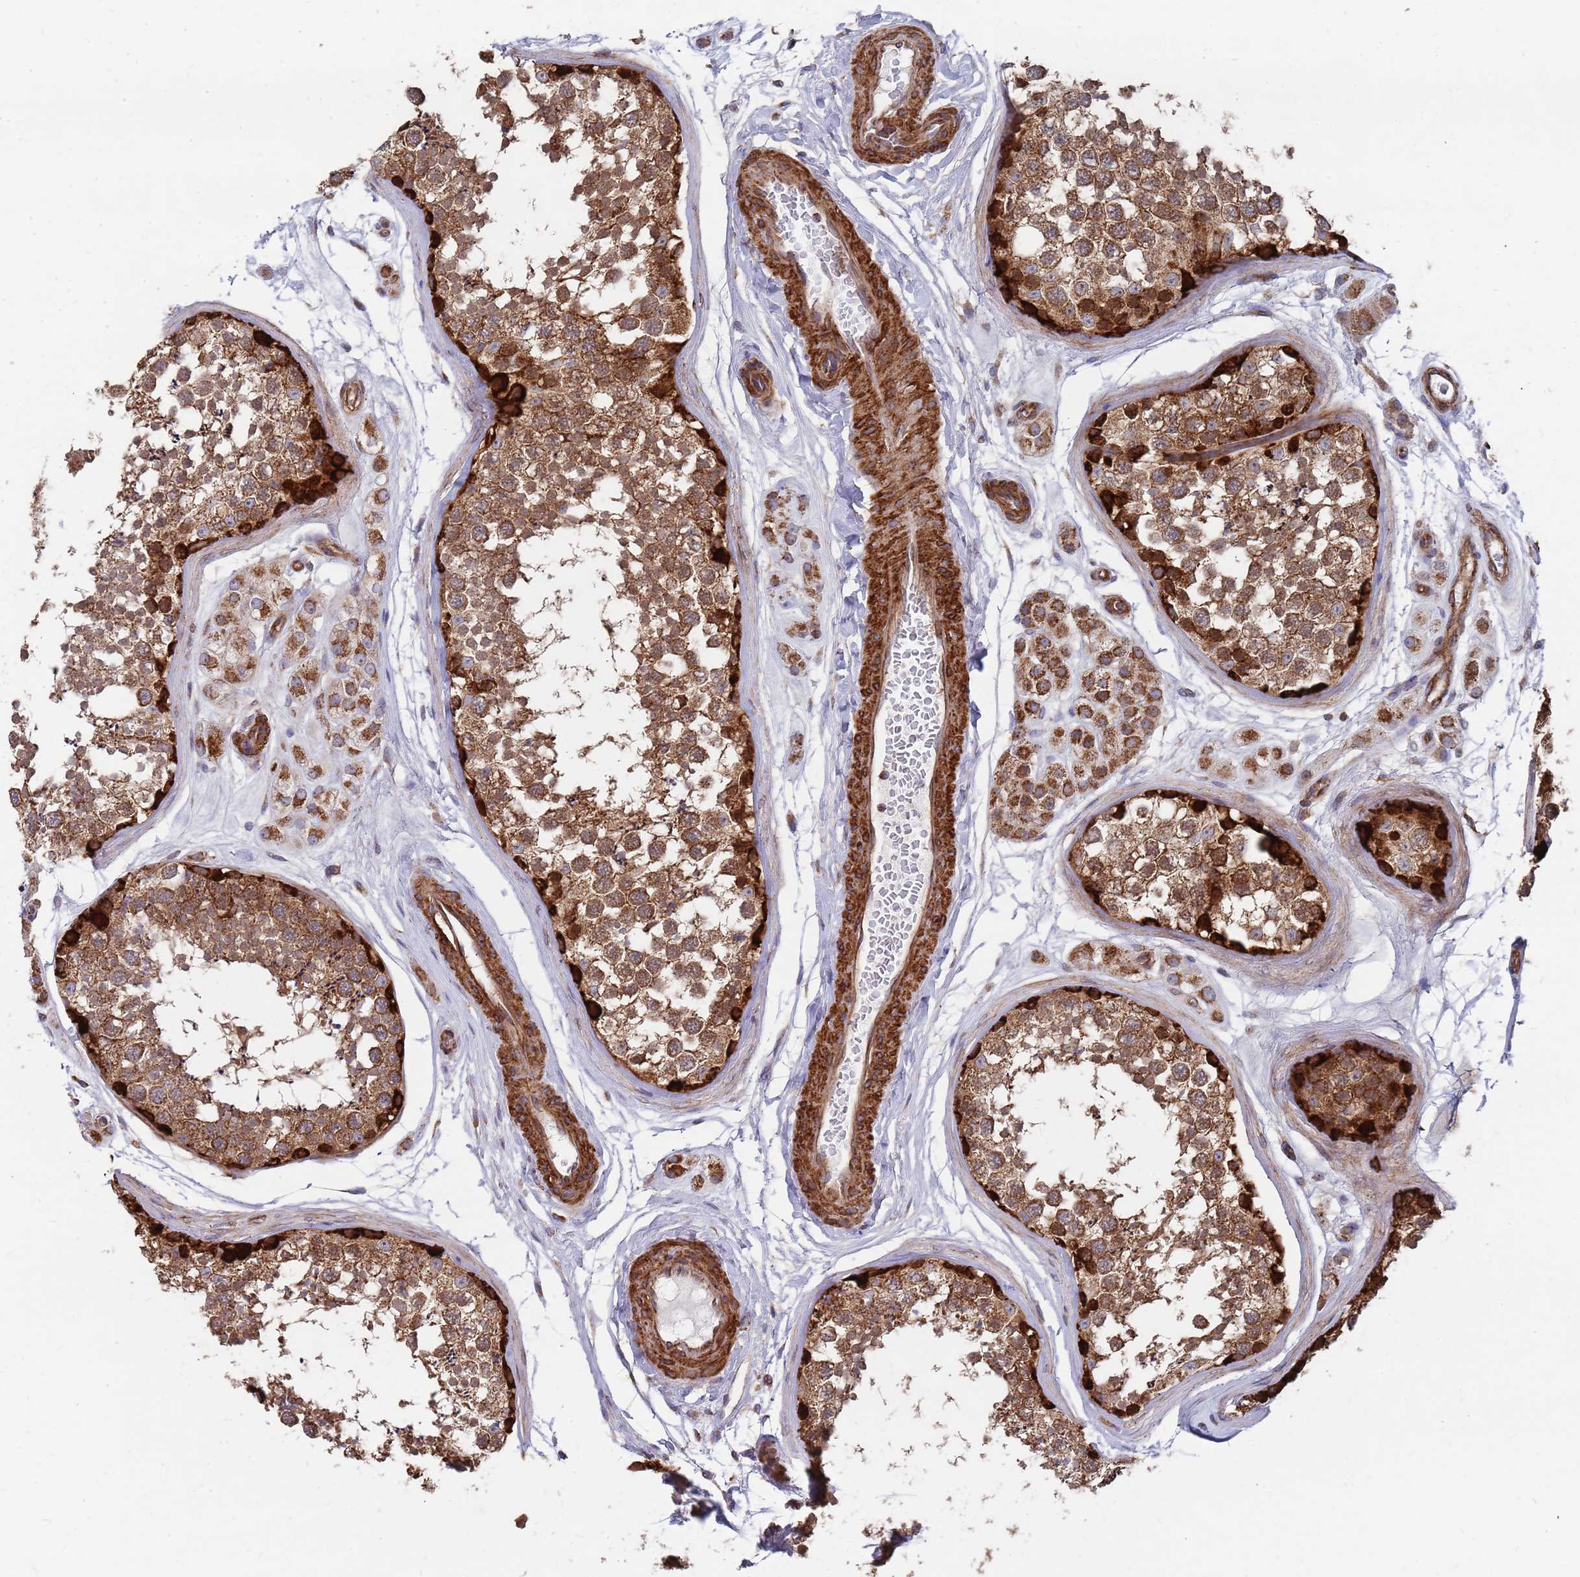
{"staining": {"intensity": "strong", "quantity": ">75%", "location": "cytoplasmic/membranous"}, "tissue": "testis", "cell_type": "Cells in seminiferous ducts", "image_type": "normal", "snomed": [{"axis": "morphology", "description": "Normal tissue, NOS"}, {"axis": "topography", "description": "Testis"}], "caption": "Protein expression analysis of normal testis demonstrates strong cytoplasmic/membranous expression in approximately >75% of cells in seminiferous ducts.", "gene": "WDFY3", "patient": {"sex": "male", "age": 56}}